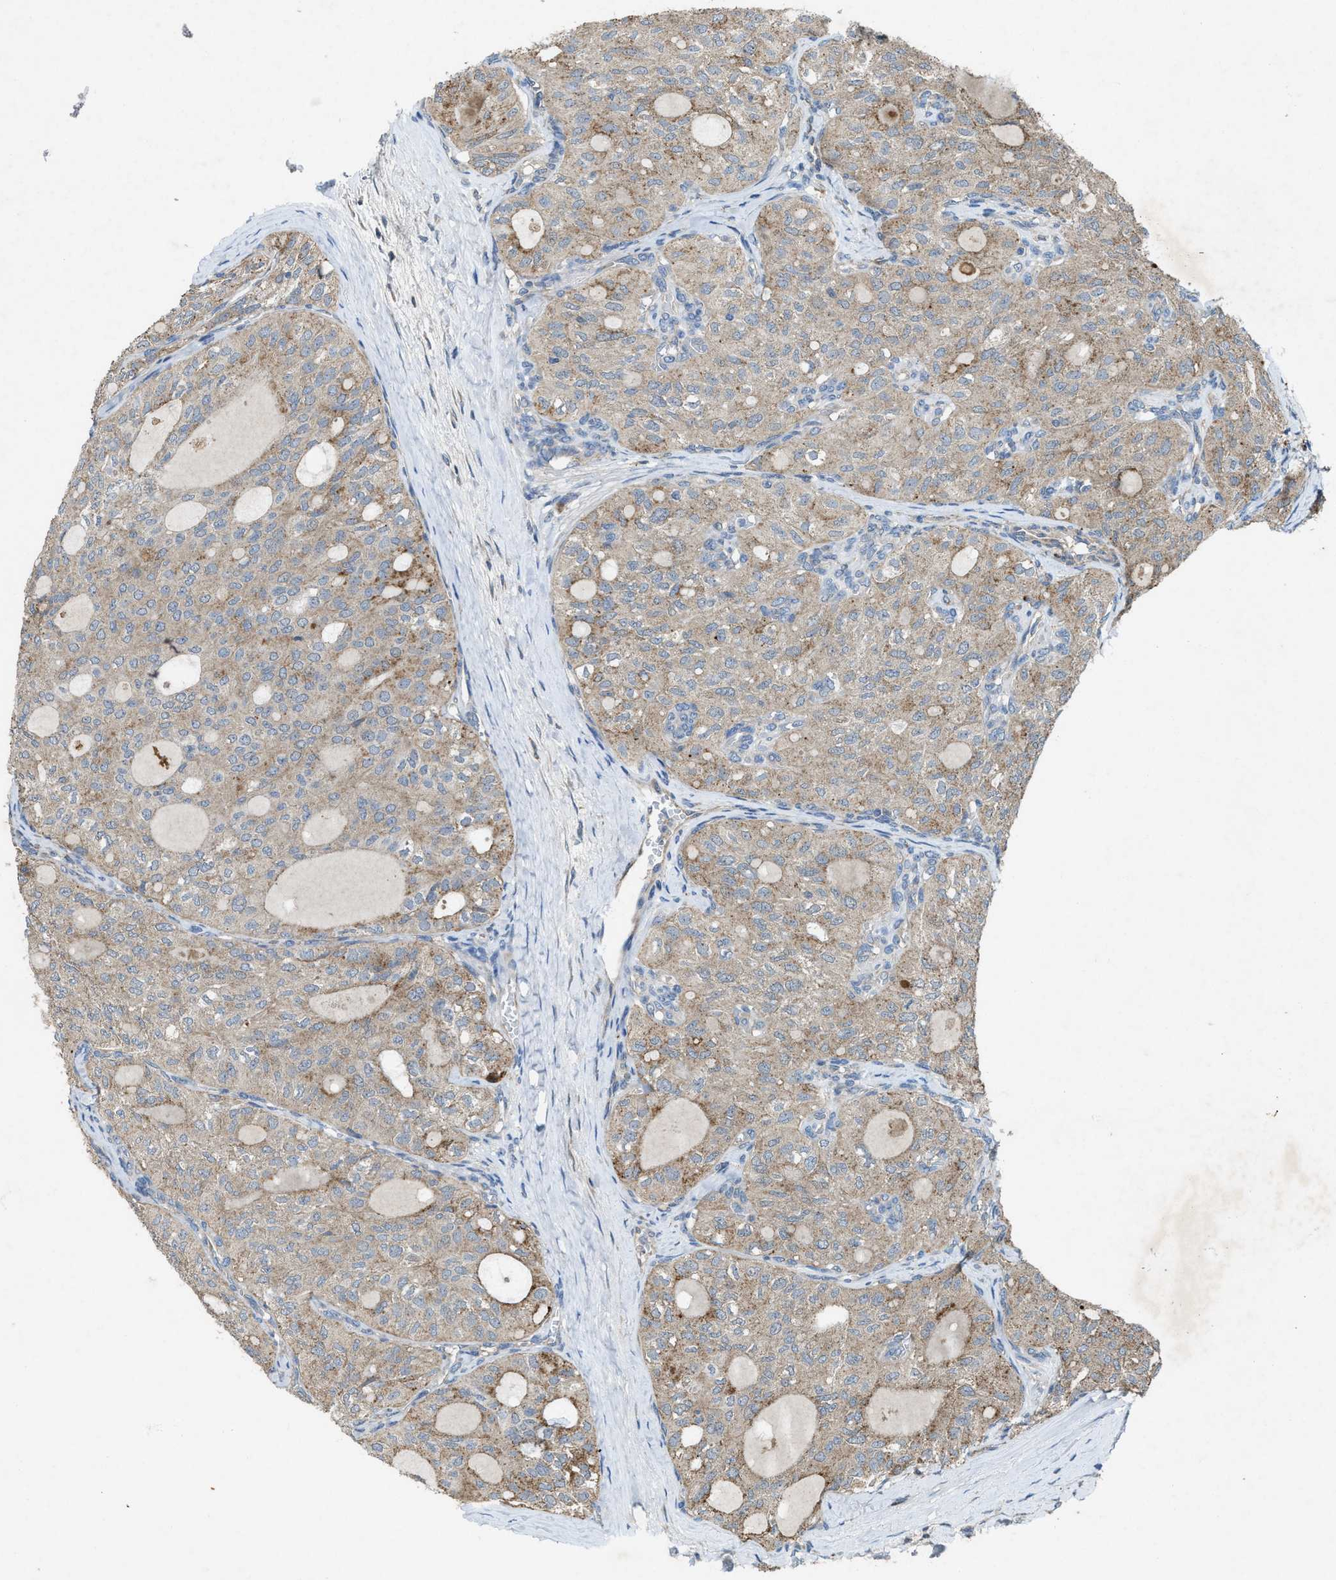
{"staining": {"intensity": "weak", "quantity": "25%-75%", "location": "cytoplasmic/membranous"}, "tissue": "thyroid cancer", "cell_type": "Tumor cells", "image_type": "cancer", "snomed": [{"axis": "morphology", "description": "Follicular adenoma carcinoma, NOS"}, {"axis": "topography", "description": "Thyroid gland"}], "caption": "The micrograph exhibits immunohistochemical staining of thyroid follicular adenoma carcinoma. There is weak cytoplasmic/membranous positivity is seen in approximately 25%-75% of tumor cells.", "gene": "PDP2", "patient": {"sex": "male", "age": 75}}